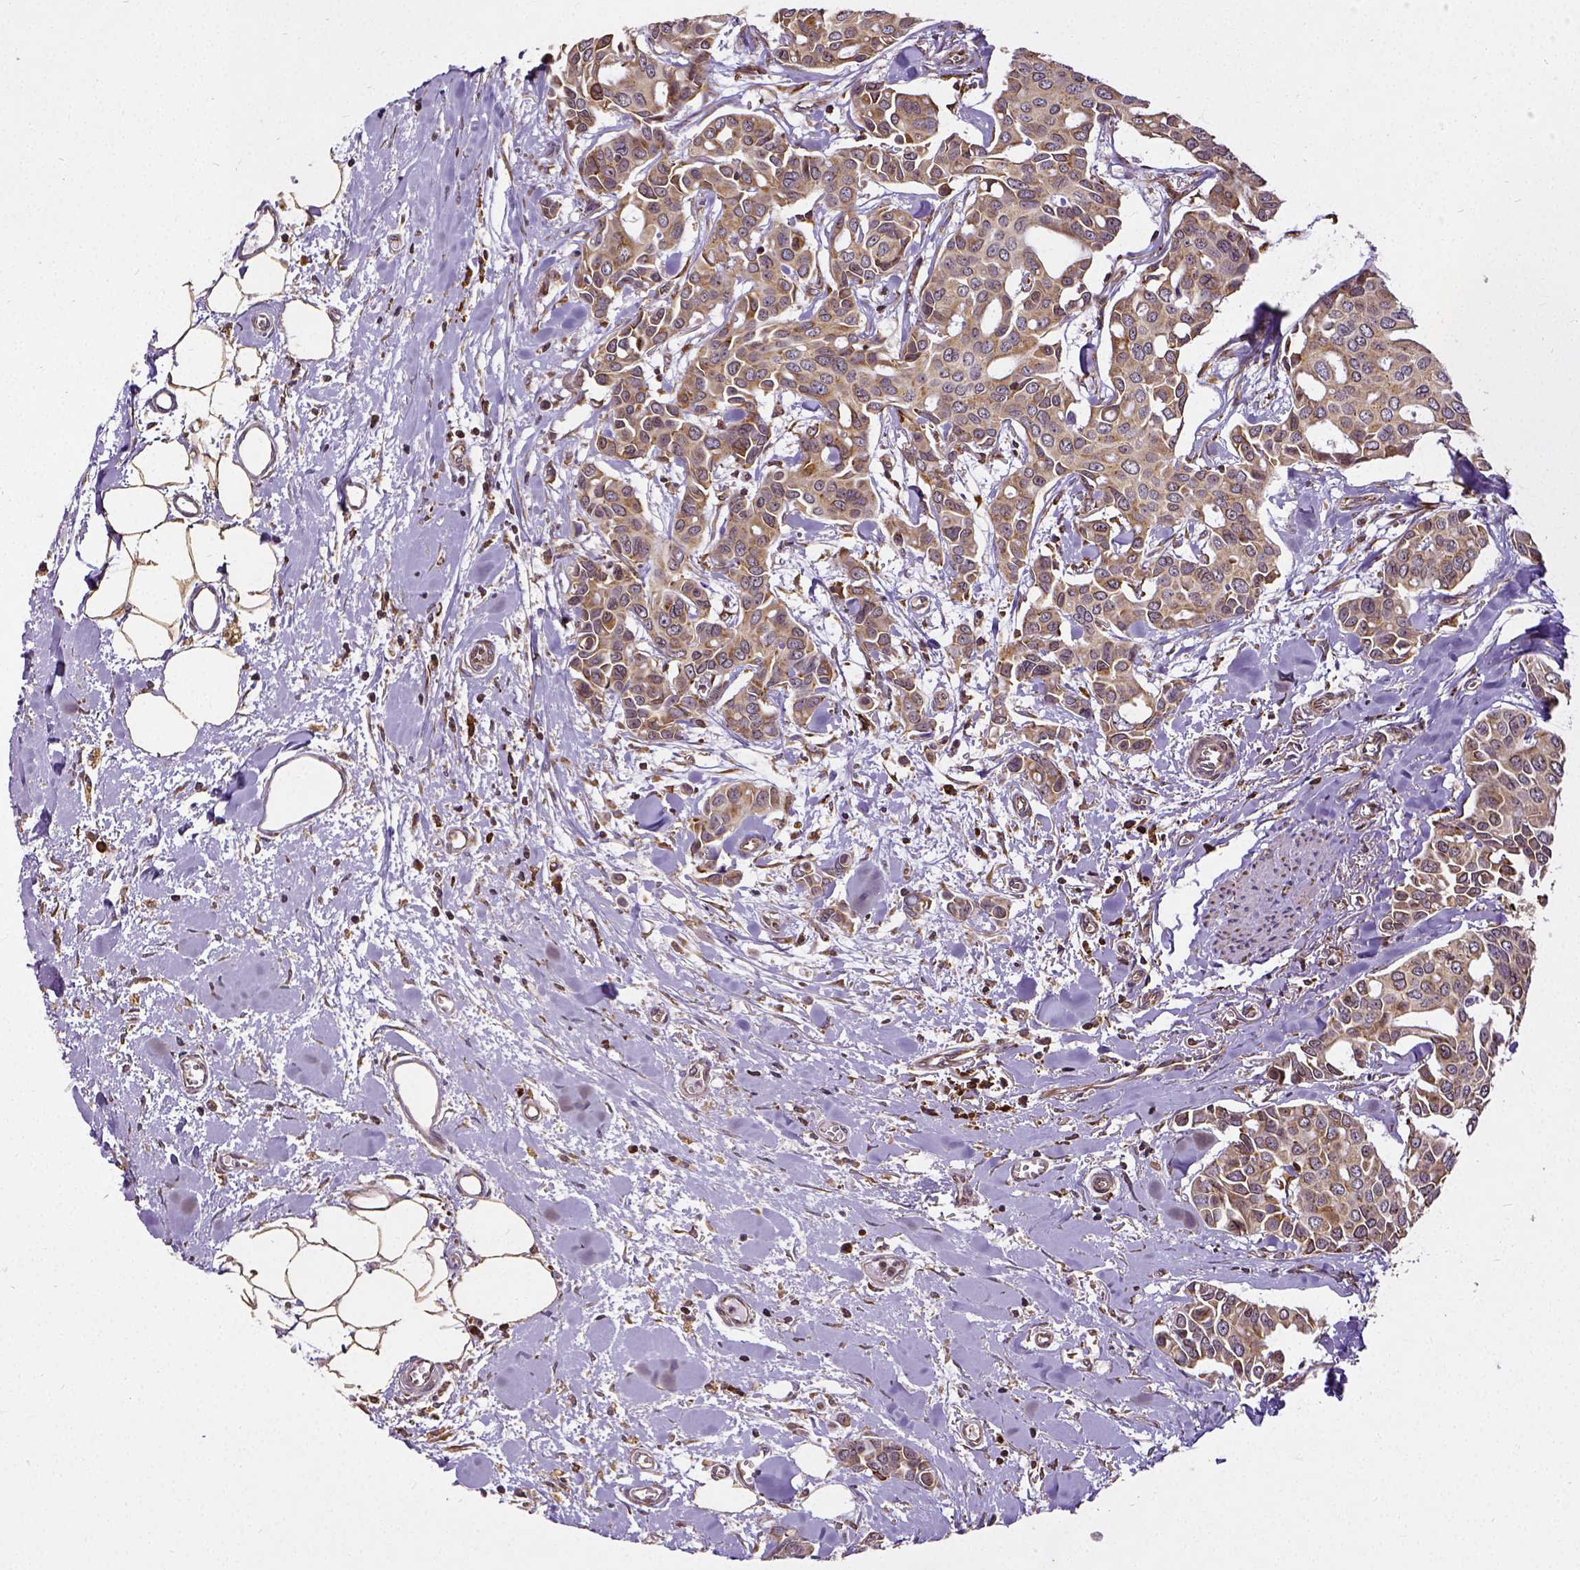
{"staining": {"intensity": "moderate", "quantity": ">75%", "location": "cytoplasmic/membranous"}, "tissue": "breast cancer", "cell_type": "Tumor cells", "image_type": "cancer", "snomed": [{"axis": "morphology", "description": "Duct carcinoma"}, {"axis": "topography", "description": "Breast"}], "caption": "Tumor cells display medium levels of moderate cytoplasmic/membranous positivity in approximately >75% of cells in invasive ductal carcinoma (breast). (DAB (3,3'-diaminobenzidine) IHC with brightfield microscopy, high magnification).", "gene": "MTDH", "patient": {"sex": "female", "age": 54}}